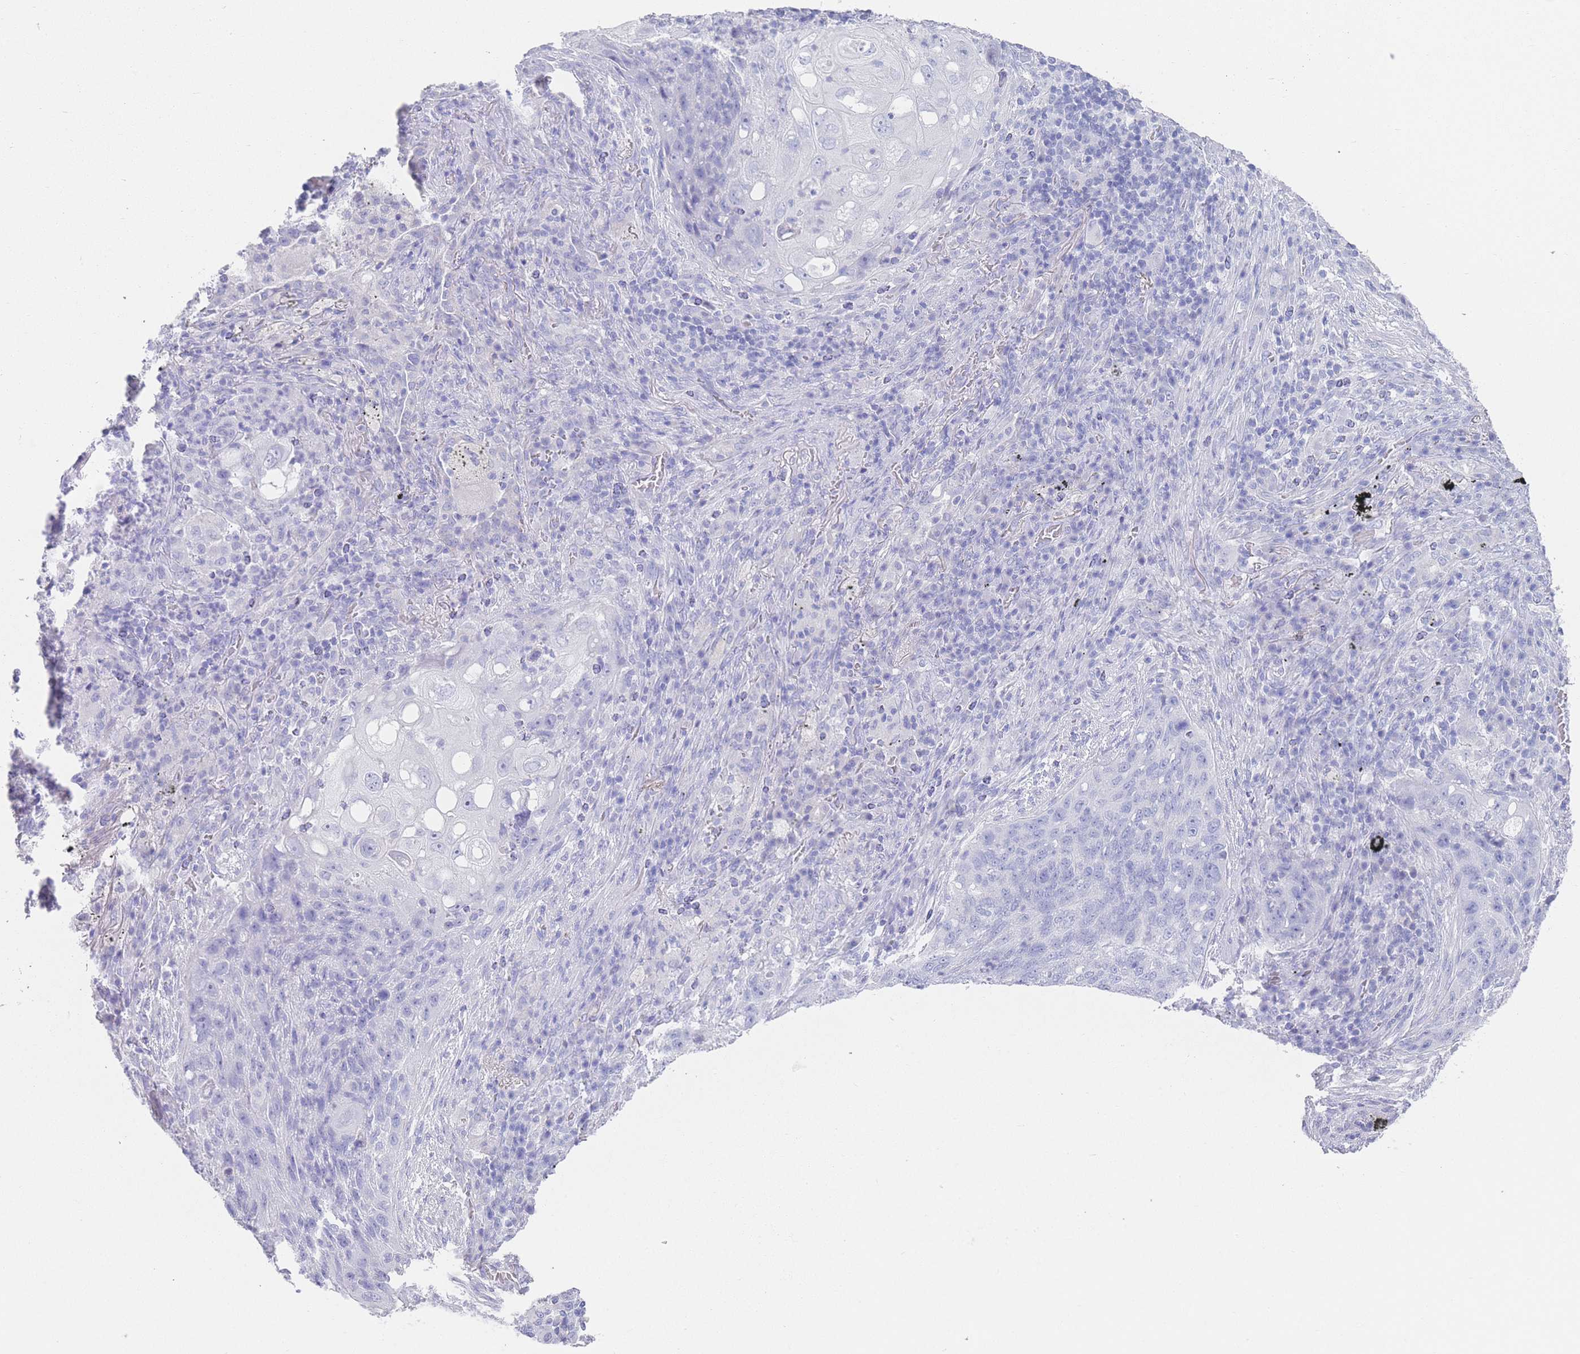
{"staining": {"intensity": "negative", "quantity": "none", "location": "none"}, "tissue": "lung cancer", "cell_type": "Tumor cells", "image_type": "cancer", "snomed": [{"axis": "morphology", "description": "Squamous cell carcinoma, NOS"}, {"axis": "topography", "description": "Lung"}], "caption": "Immunohistochemistry of human lung cancer (squamous cell carcinoma) demonstrates no expression in tumor cells.", "gene": "LRRC37A", "patient": {"sex": "female", "age": 63}}